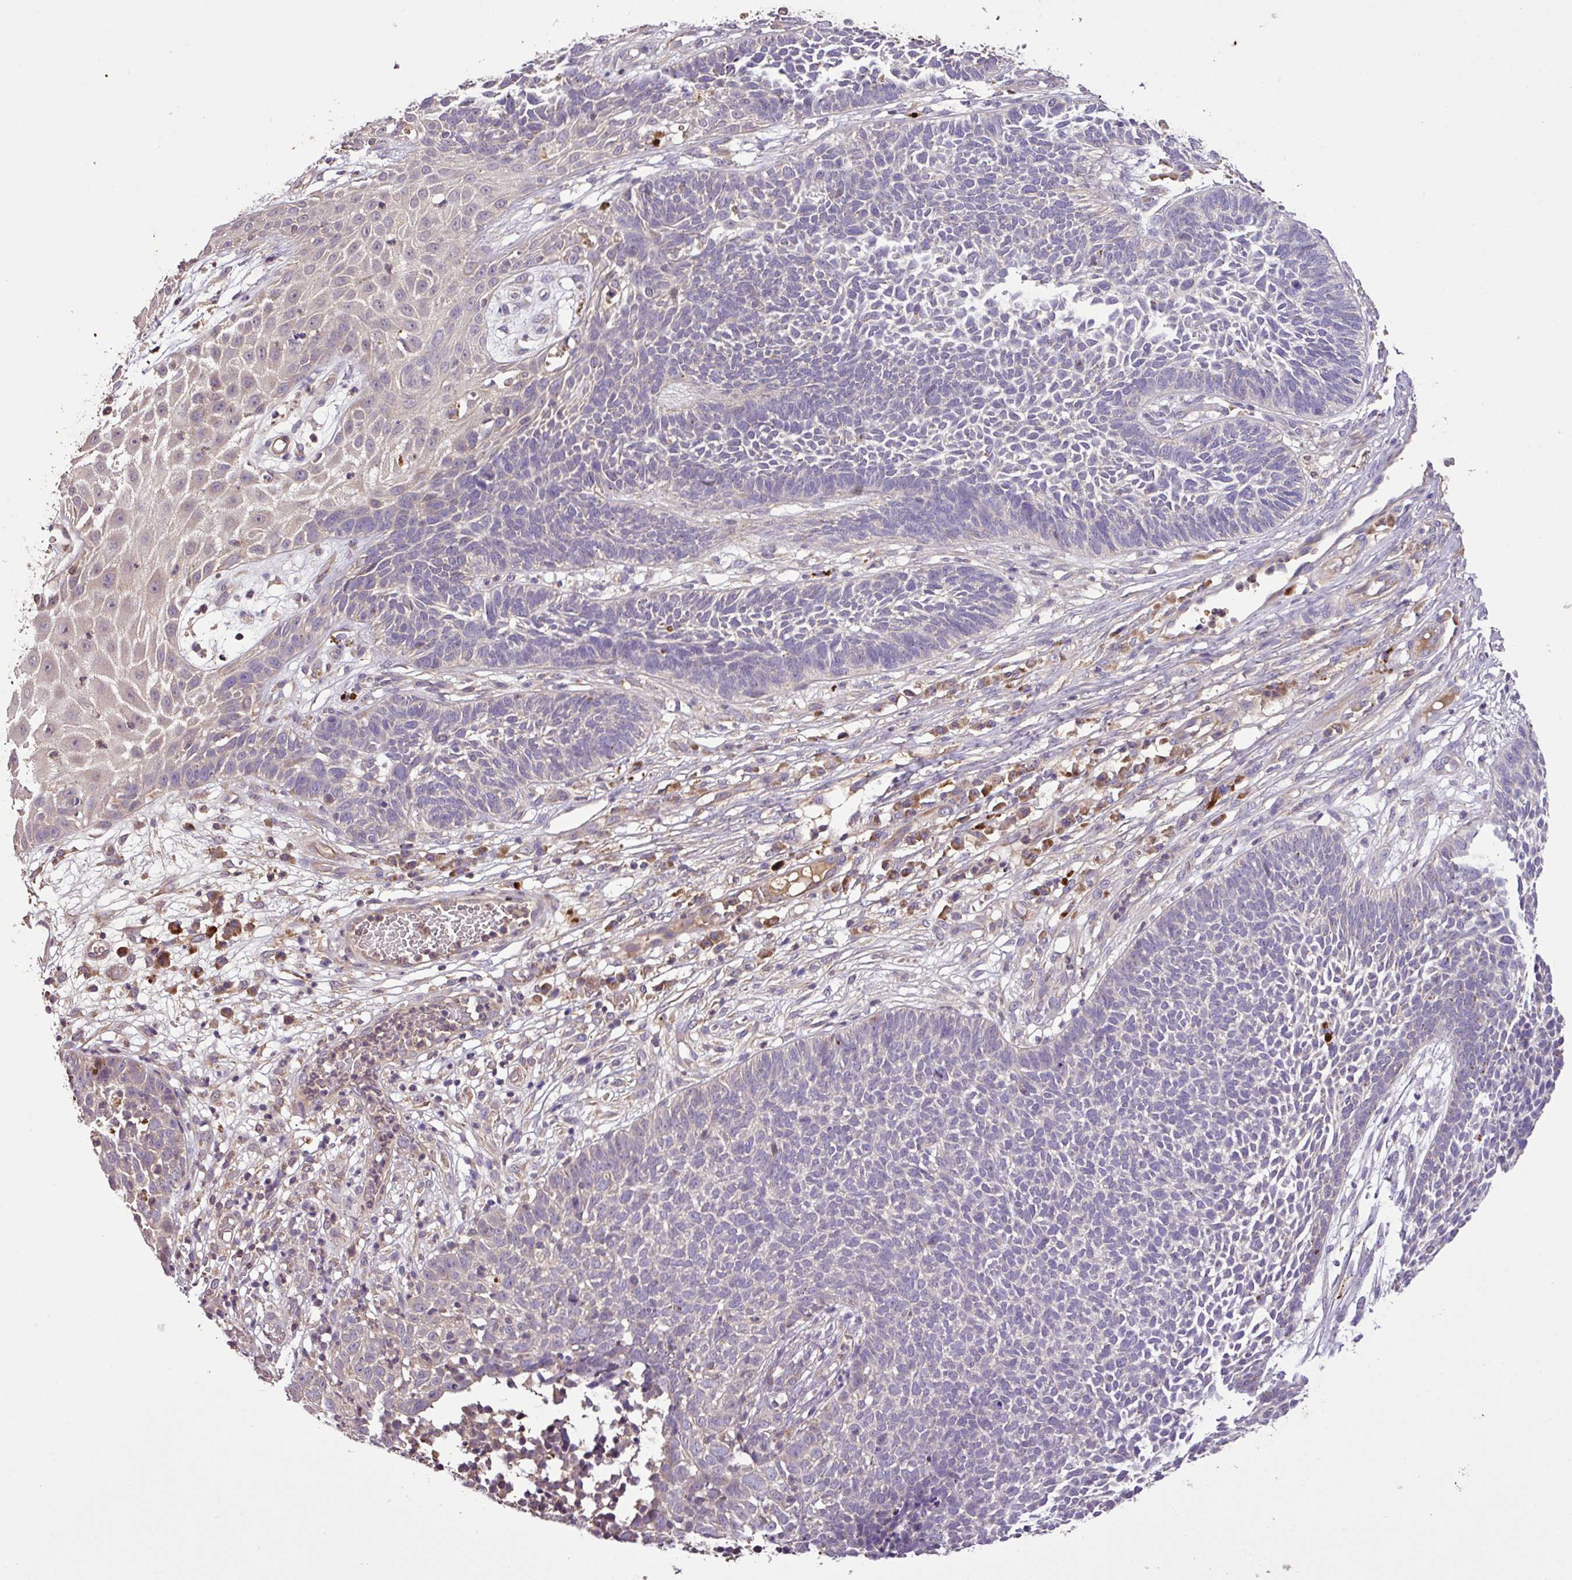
{"staining": {"intensity": "negative", "quantity": "none", "location": "none"}, "tissue": "skin cancer", "cell_type": "Tumor cells", "image_type": "cancer", "snomed": [{"axis": "morphology", "description": "Basal cell carcinoma"}, {"axis": "topography", "description": "Skin"}], "caption": "The micrograph reveals no staining of tumor cells in skin cancer (basal cell carcinoma).", "gene": "ZNF266", "patient": {"sex": "female", "age": 84}}